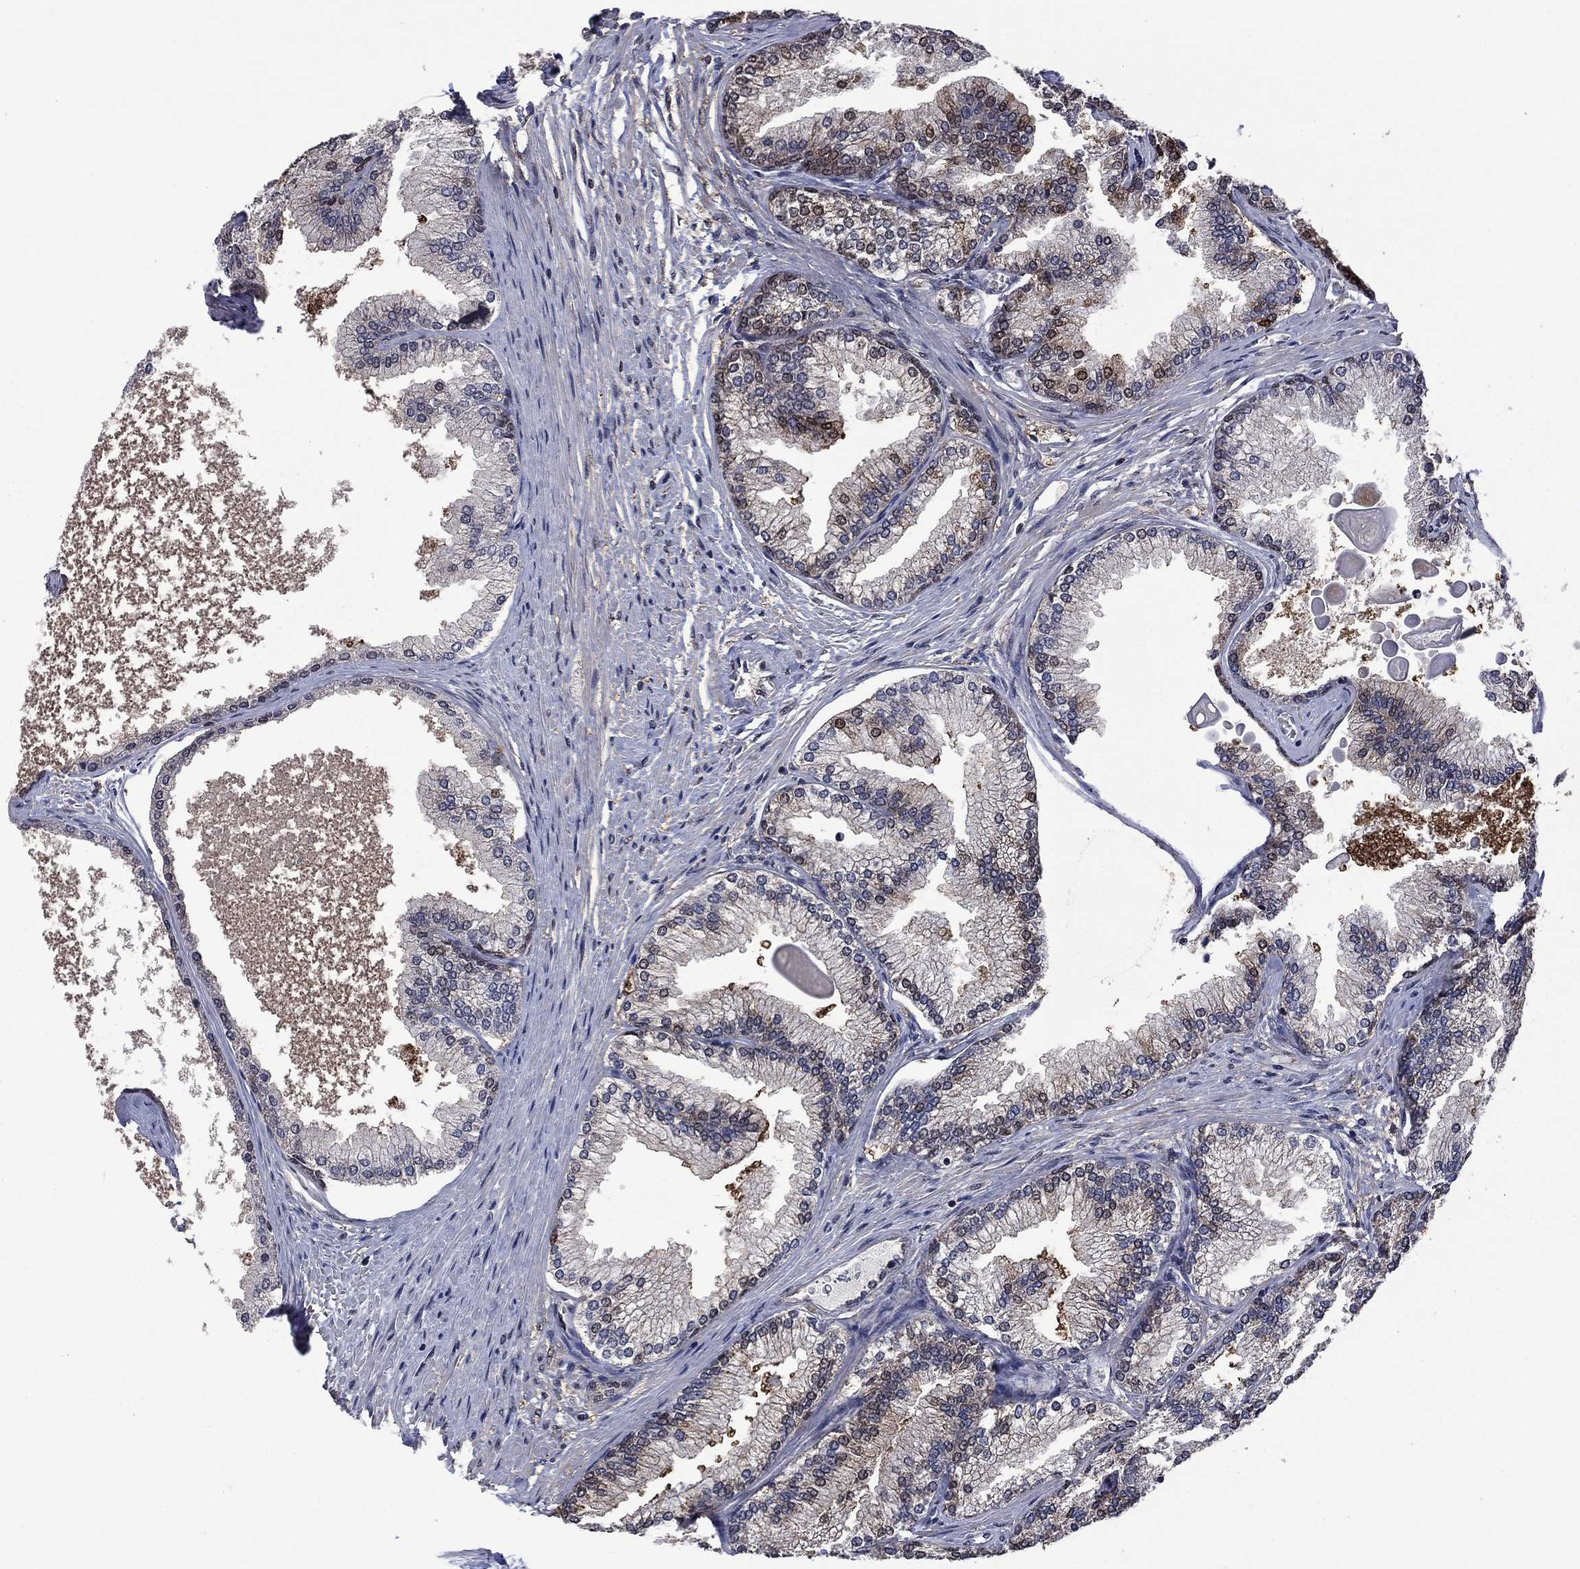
{"staining": {"intensity": "moderate", "quantity": "<25%", "location": "cytoplasmic/membranous"}, "tissue": "prostate", "cell_type": "Glandular cells", "image_type": "normal", "snomed": [{"axis": "morphology", "description": "Normal tissue, NOS"}, {"axis": "topography", "description": "Prostate"}], "caption": "Normal prostate was stained to show a protein in brown. There is low levels of moderate cytoplasmic/membranous staining in approximately <25% of glandular cells. The staining was performed using DAB, with brown indicating positive protein expression. Nuclei are stained blue with hematoxylin.", "gene": "FBLL1", "patient": {"sex": "male", "age": 72}}